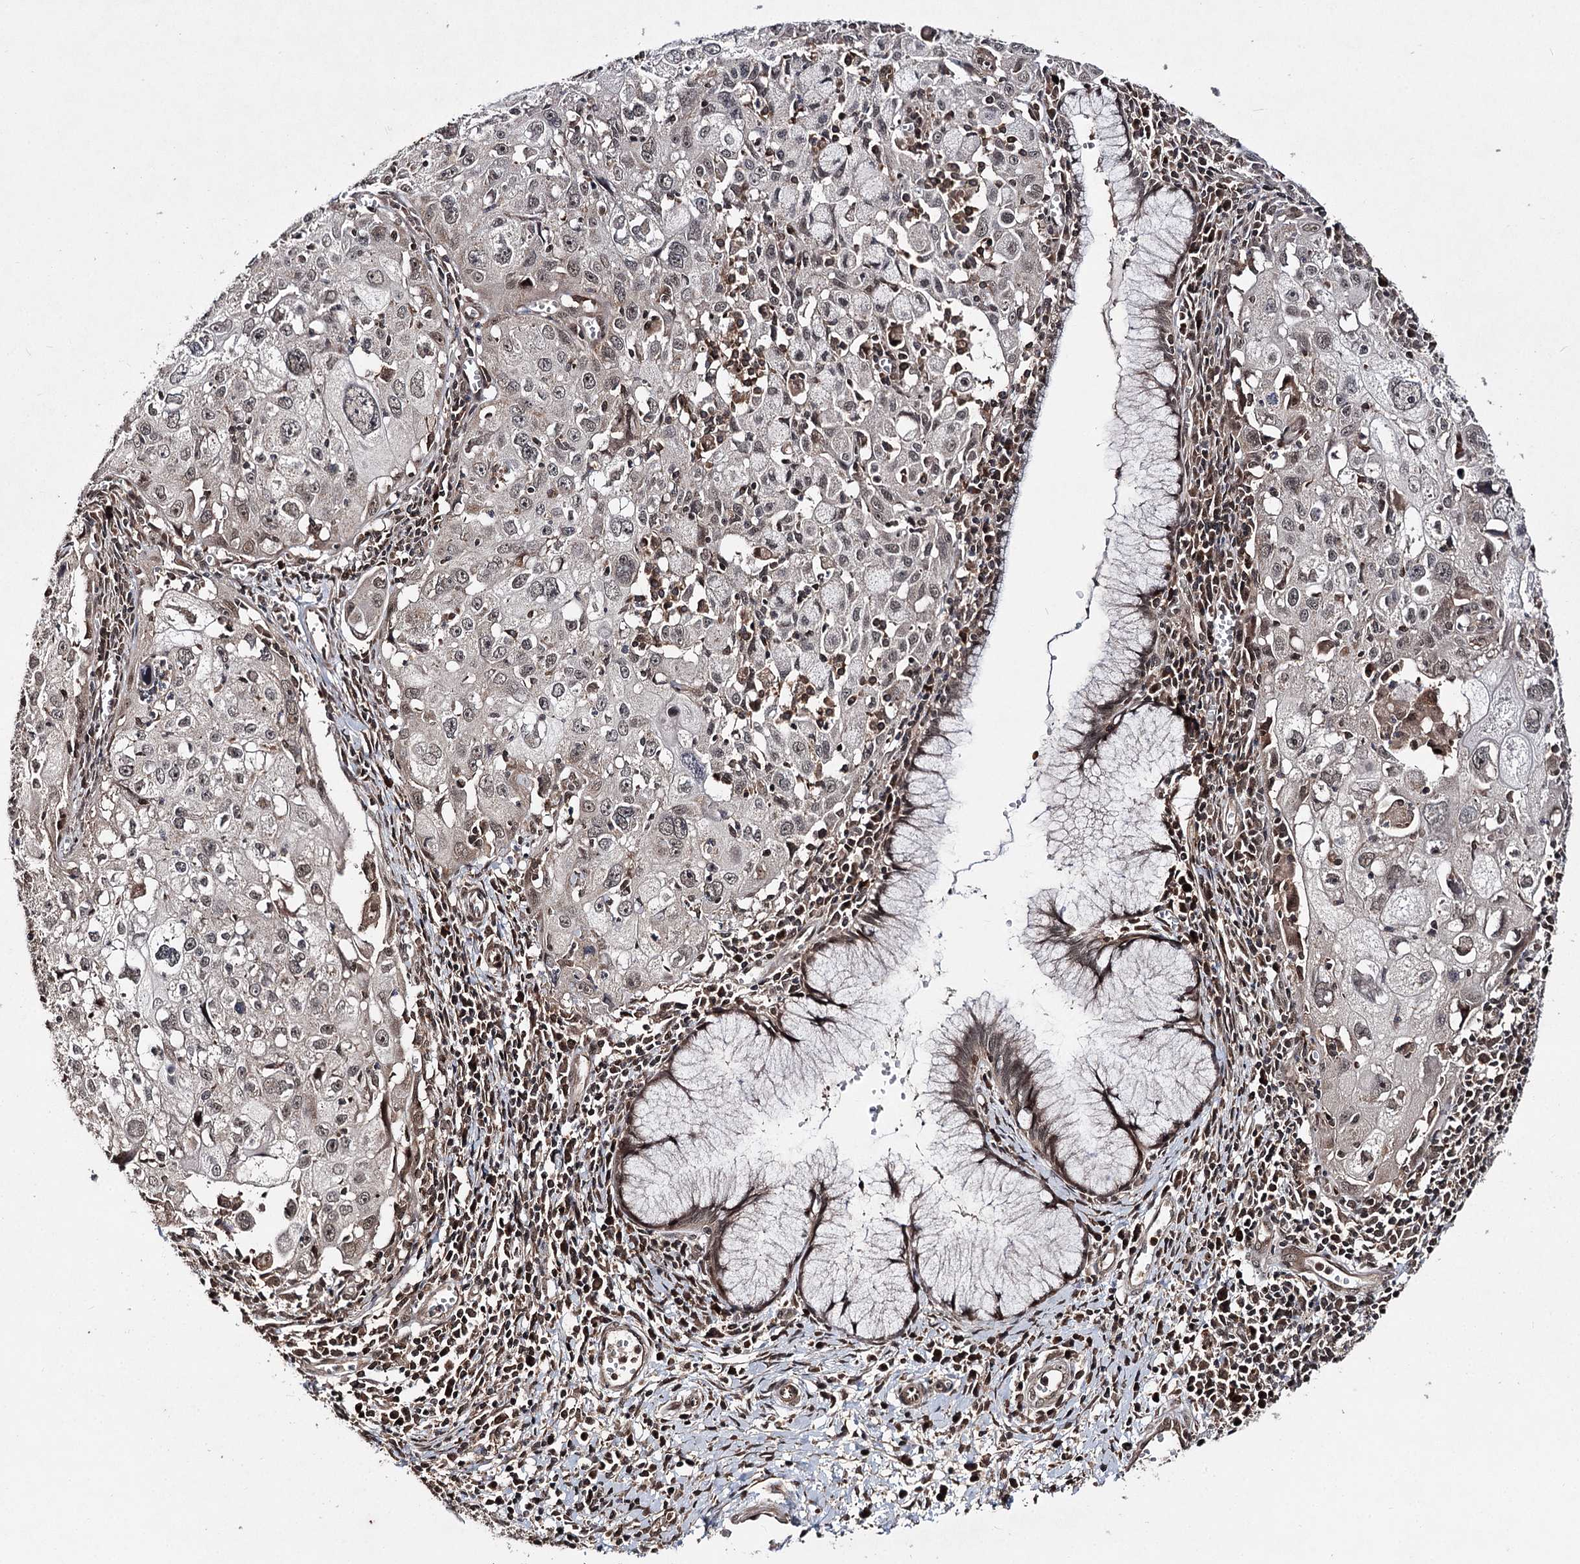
{"staining": {"intensity": "weak", "quantity": ">75%", "location": "cytoplasmic/membranous,nuclear"}, "tissue": "cervical cancer", "cell_type": "Tumor cells", "image_type": "cancer", "snomed": [{"axis": "morphology", "description": "Squamous cell carcinoma, NOS"}, {"axis": "topography", "description": "Cervix"}], "caption": "A brown stain labels weak cytoplasmic/membranous and nuclear staining of a protein in cervical cancer tumor cells. The staining was performed using DAB (3,3'-diaminobenzidine) to visualize the protein expression in brown, while the nuclei were stained in blue with hematoxylin (Magnification: 20x).", "gene": "FAM53B", "patient": {"sex": "female", "age": 42}}